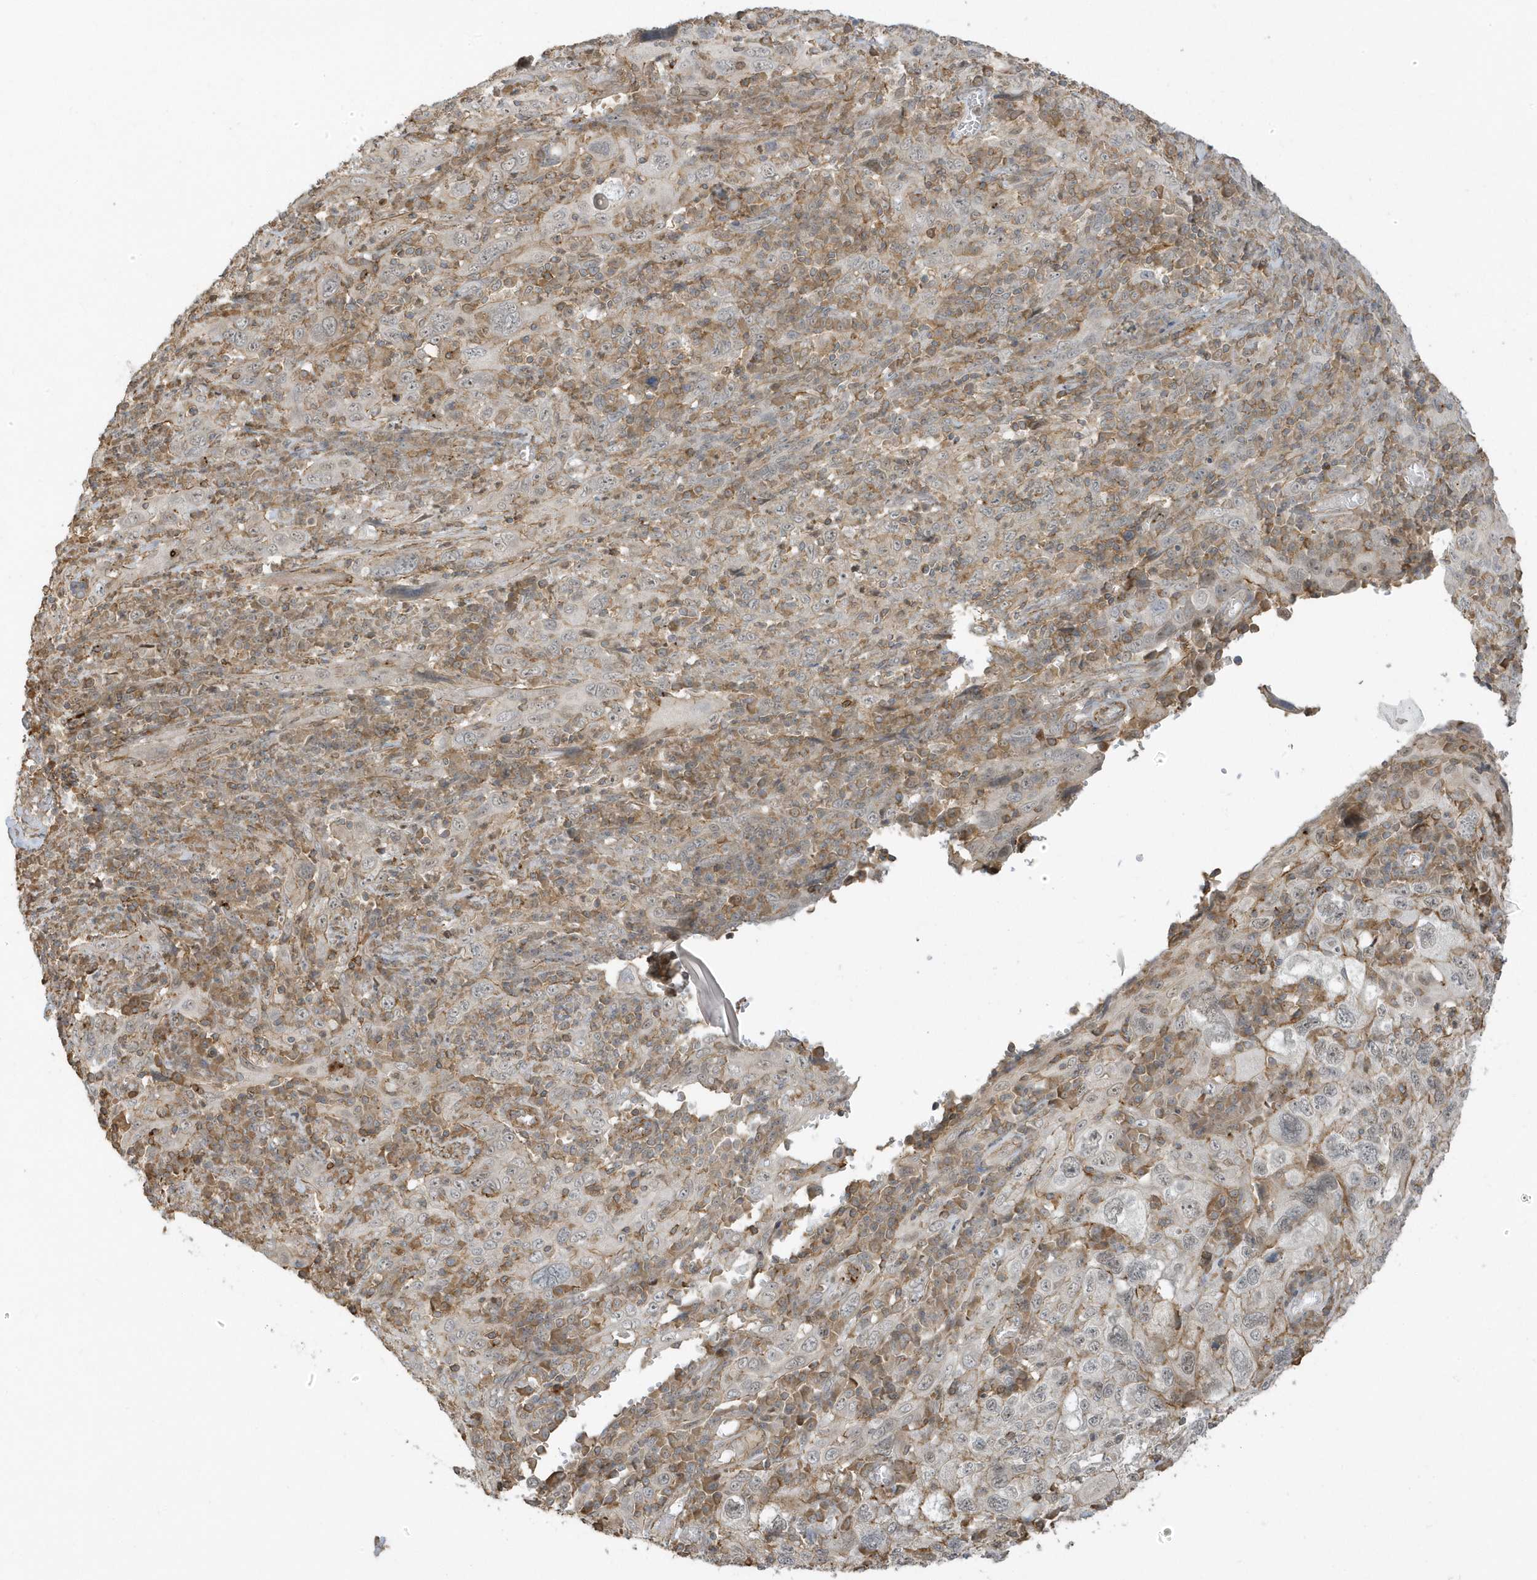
{"staining": {"intensity": "moderate", "quantity": "<25%", "location": "cytoplasmic/membranous"}, "tissue": "cervical cancer", "cell_type": "Tumor cells", "image_type": "cancer", "snomed": [{"axis": "morphology", "description": "Squamous cell carcinoma, NOS"}, {"axis": "topography", "description": "Cervix"}], "caption": "Moderate cytoplasmic/membranous staining is appreciated in approximately <25% of tumor cells in cervical squamous cell carcinoma.", "gene": "ZBTB8A", "patient": {"sex": "female", "age": 46}}